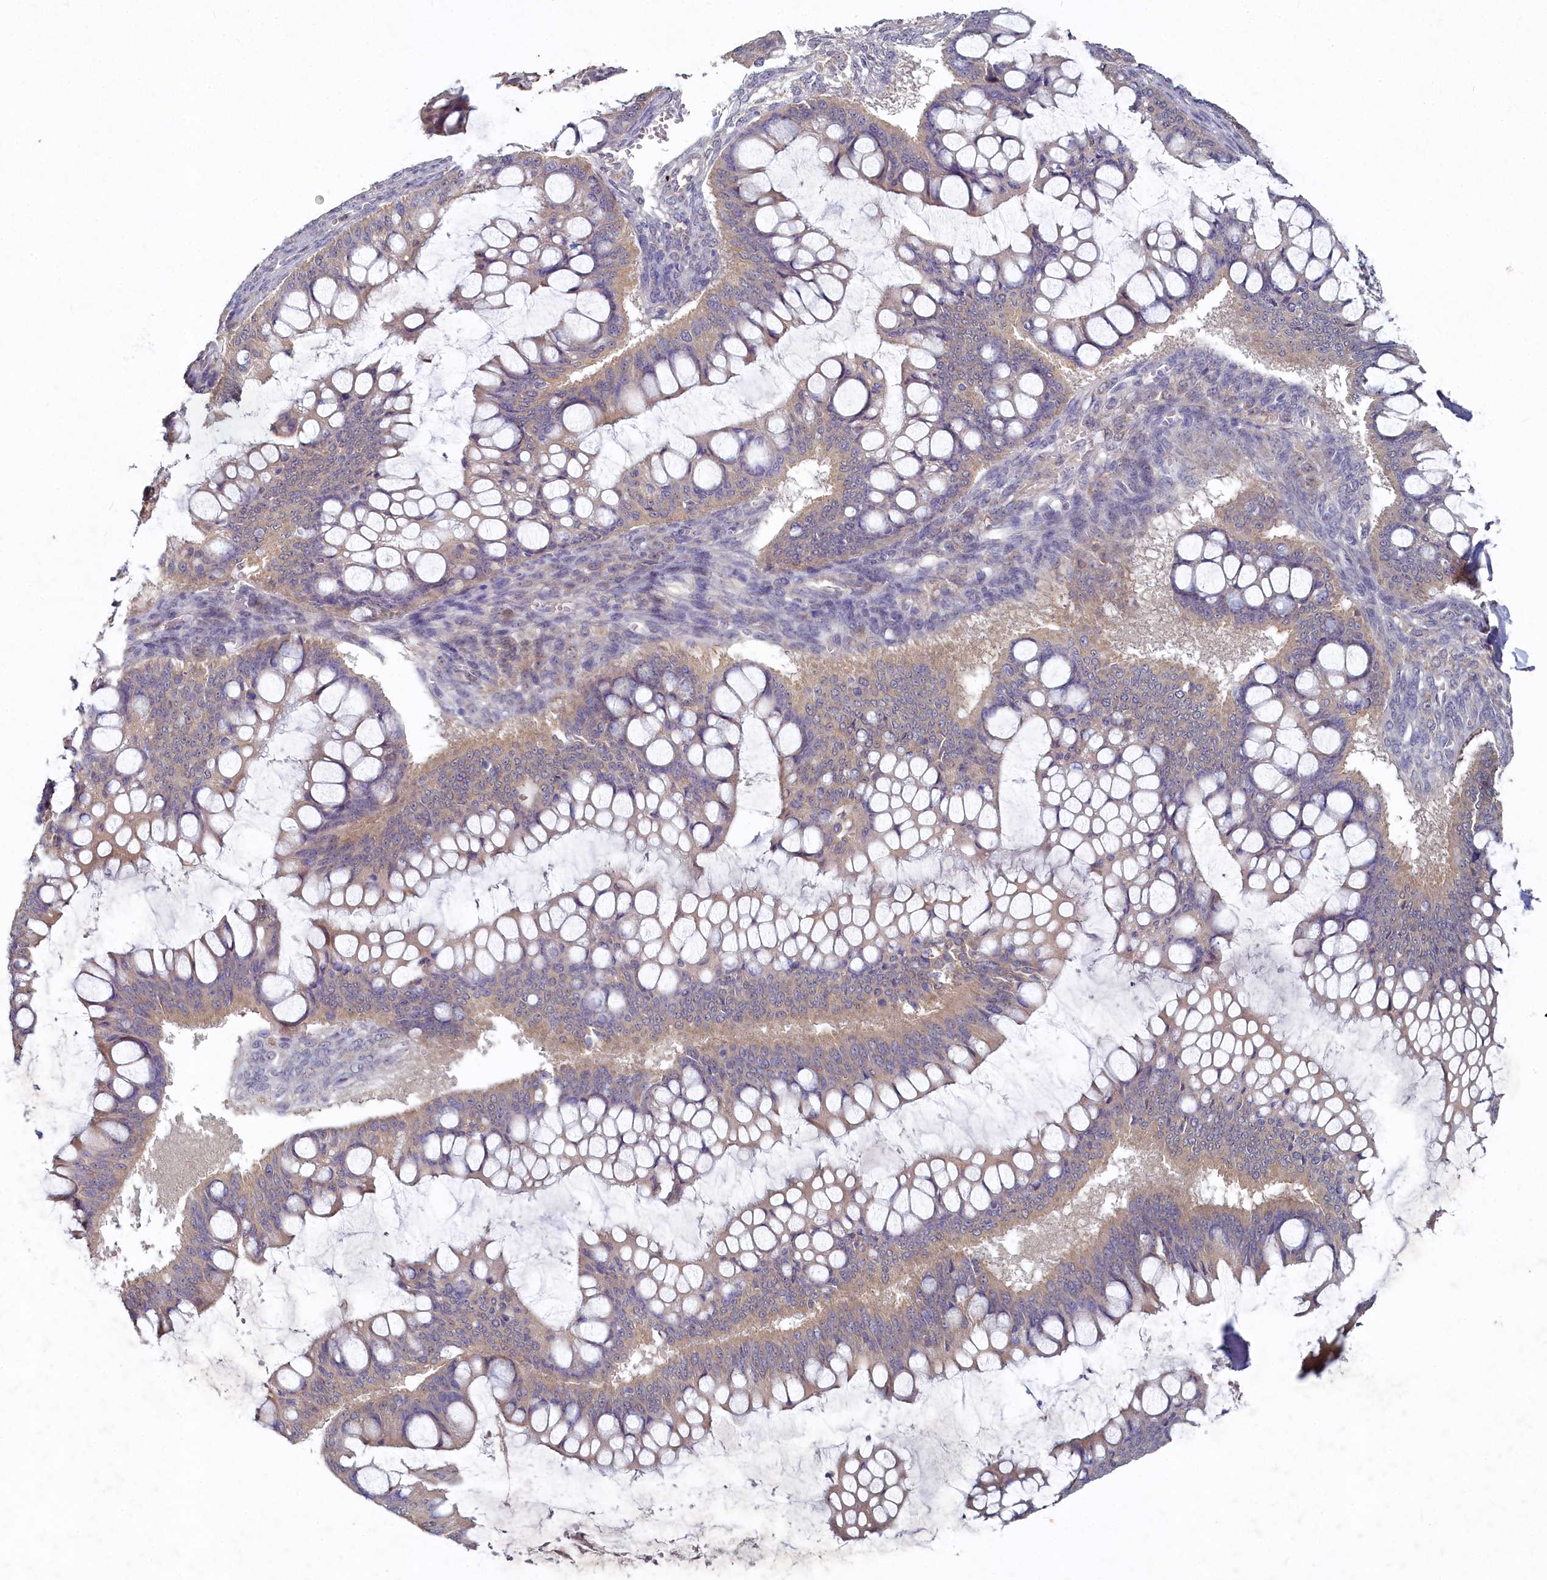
{"staining": {"intensity": "weak", "quantity": "25%-75%", "location": "cytoplasmic/membranous"}, "tissue": "ovarian cancer", "cell_type": "Tumor cells", "image_type": "cancer", "snomed": [{"axis": "morphology", "description": "Cystadenocarcinoma, mucinous, NOS"}, {"axis": "topography", "description": "Ovary"}], "caption": "The photomicrograph shows staining of mucinous cystadenocarcinoma (ovarian), revealing weak cytoplasmic/membranous protein staining (brown color) within tumor cells.", "gene": "HERC3", "patient": {"sex": "female", "age": 73}}